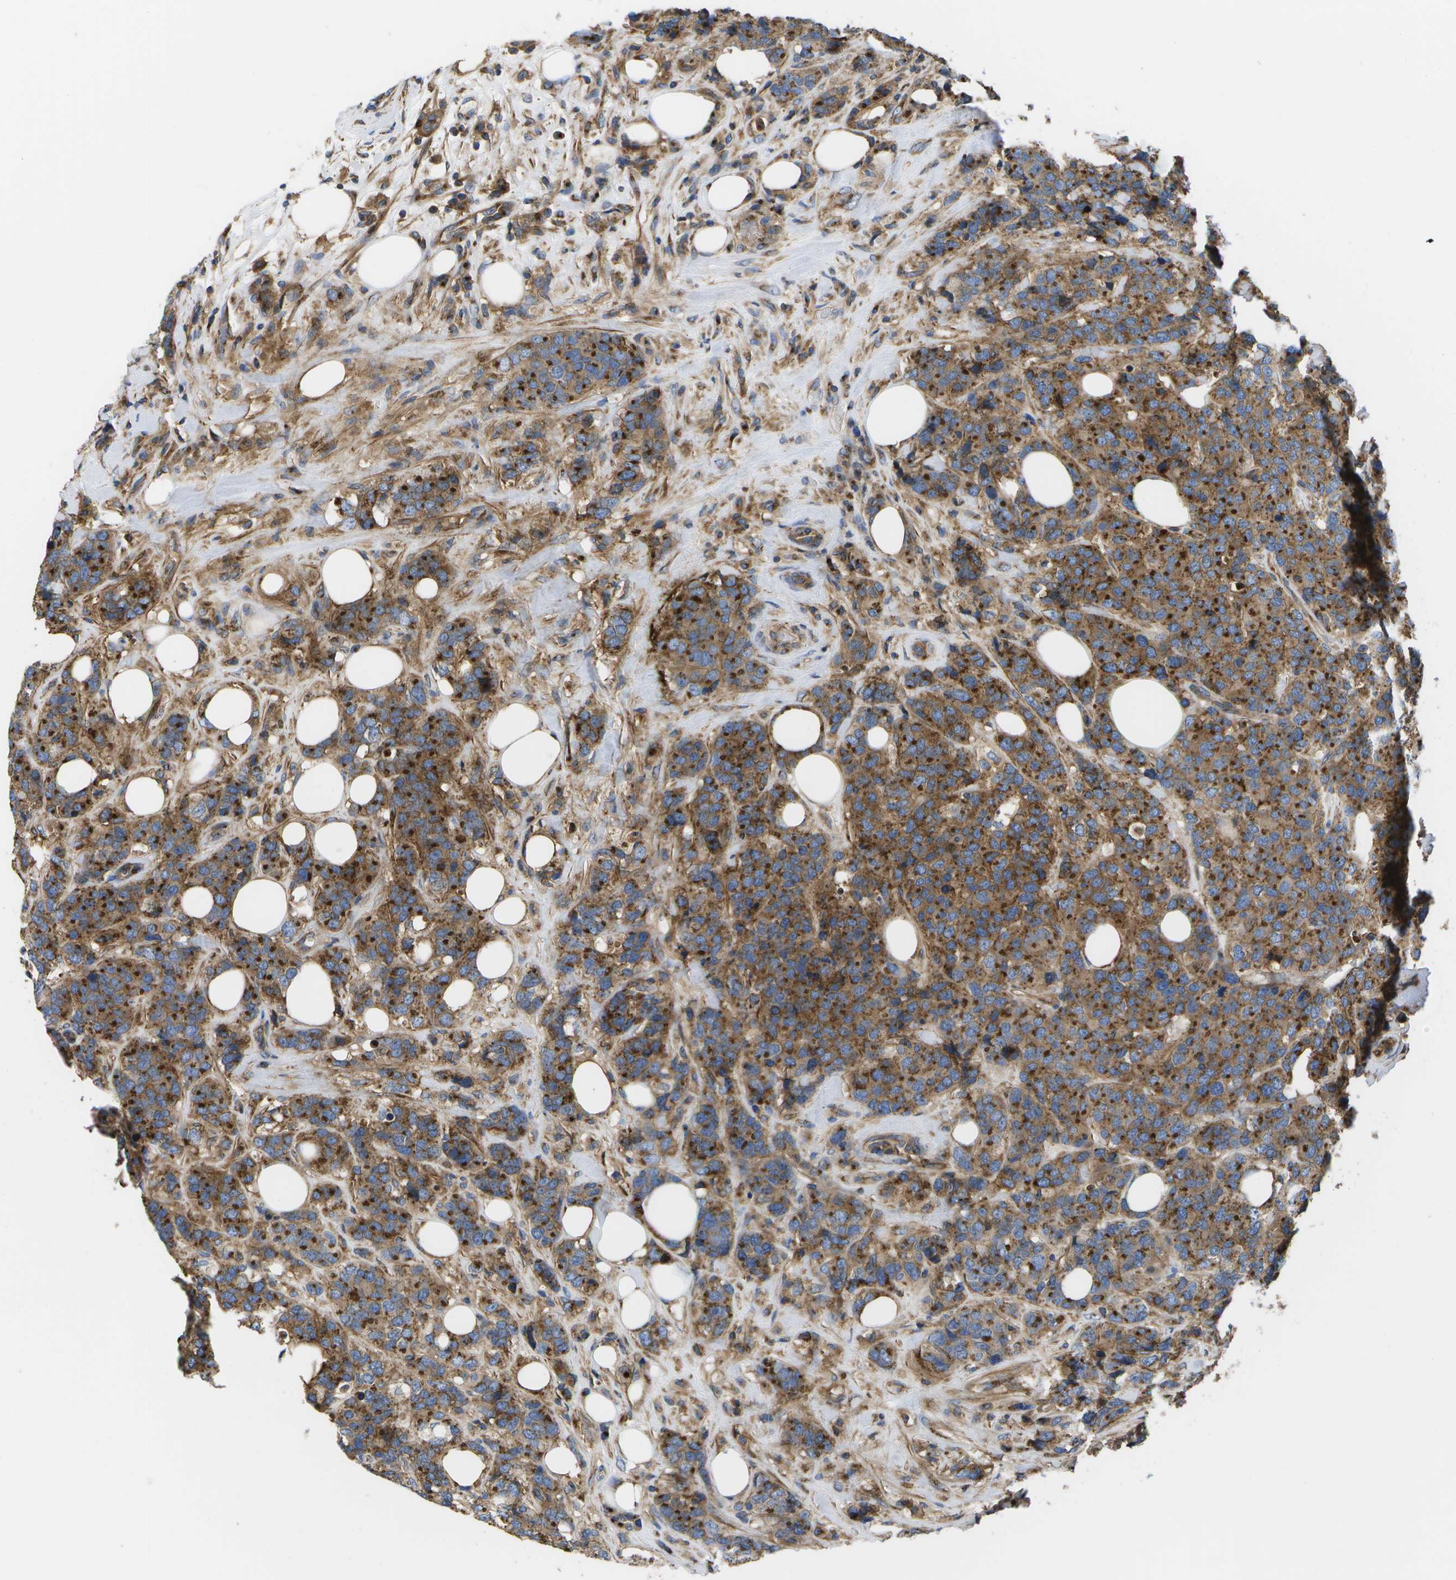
{"staining": {"intensity": "strong", "quantity": ">75%", "location": "cytoplasmic/membranous"}, "tissue": "breast cancer", "cell_type": "Tumor cells", "image_type": "cancer", "snomed": [{"axis": "morphology", "description": "Lobular carcinoma"}, {"axis": "topography", "description": "Breast"}], "caption": "A micrograph of human lobular carcinoma (breast) stained for a protein exhibits strong cytoplasmic/membranous brown staining in tumor cells.", "gene": "BST2", "patient": {"sex": "female", "age": 59}}